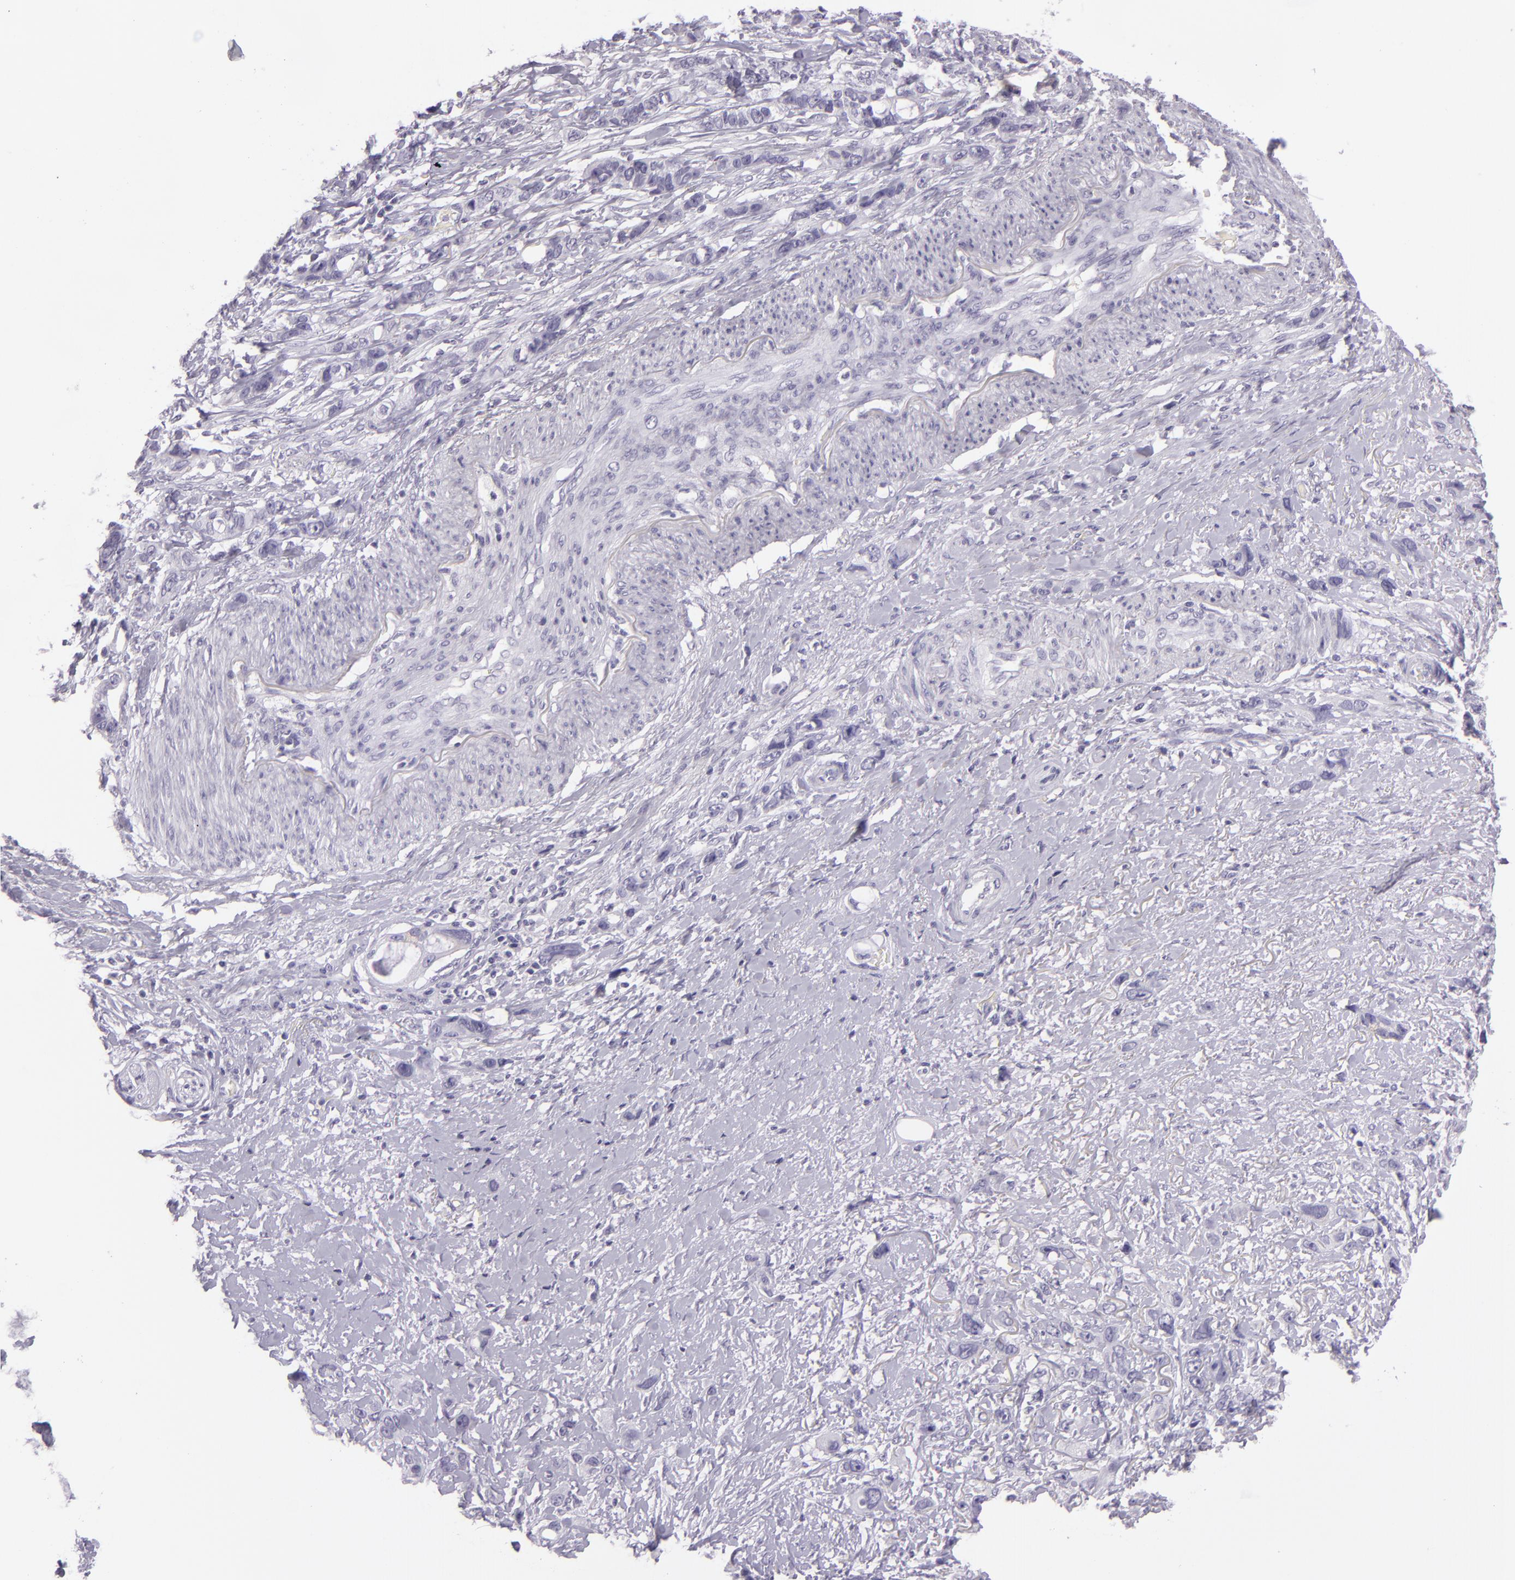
{"staining": {"intensity": "weak", "quantity": "<25%", "location": "cytoplasmic/membranous"}, "tissue": "stomach cancer", "cell_type": "Tumor cells", "image_type": "cancer", "snomed": [{"axis": "morphology", "description": "Adenocarcinoma, NOS"}, {"axis": "topography", "description": "Stomach, upper"}], "caption": "The image demonstrates no staining of tumor cells in stomach cancer (adenocarcinoma).", "gene": "MUC6", "patient": {"sex": "male", "age": 47}}